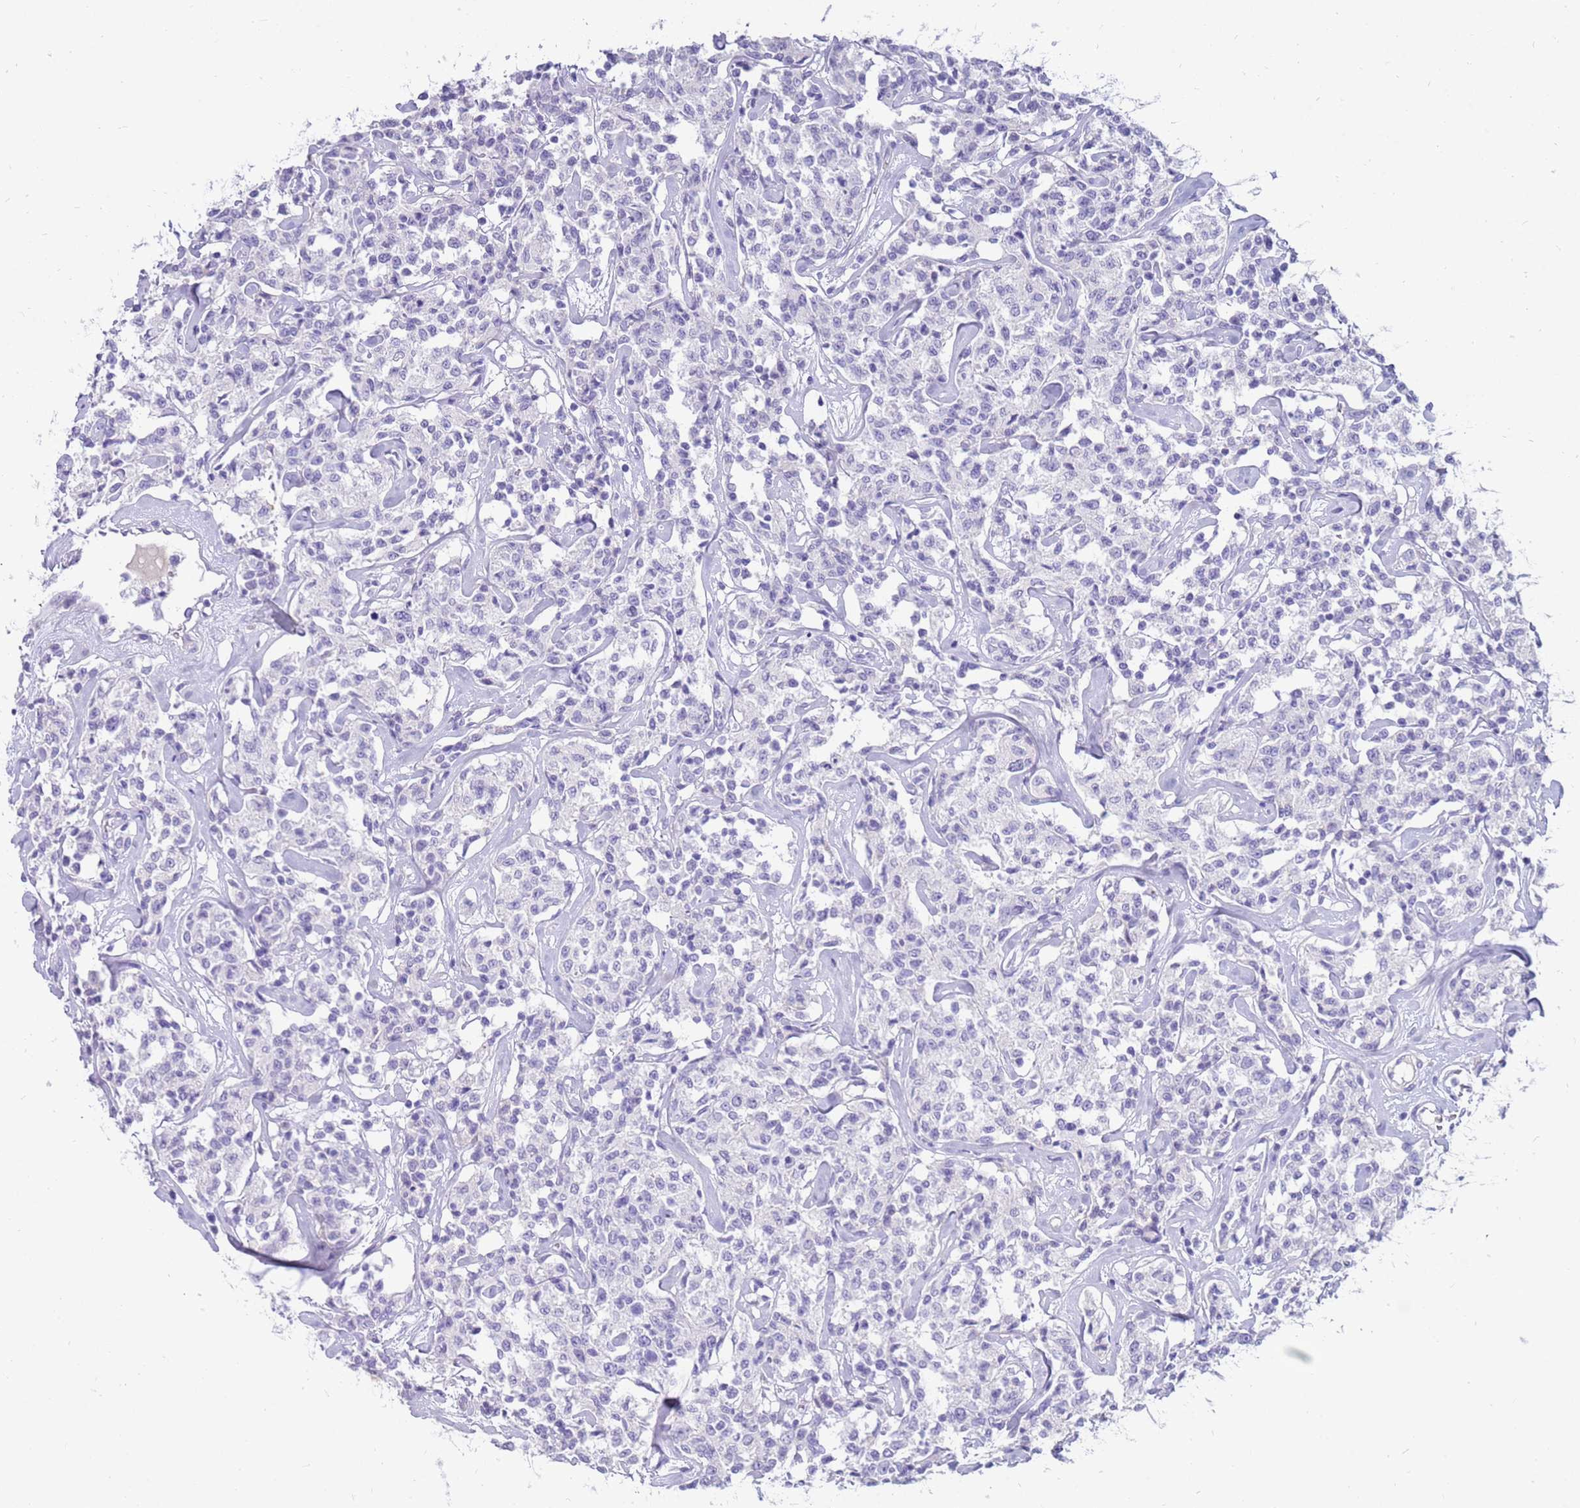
{"staining": {"intensity": "negative", "quantity": "none", "location": "none"}, "tissue": "lymphoma", "cell_type": "Tumor cells", "image_type": "cancer", "snomed": [{"axis": "morphology", "description": "Malignant lymphoma, non-Hodgkin's type, Low grade"}, {"axis": "topography", "description": "Small intestine"}], "caption": "Immunohistochemistry micrograph of neoplastic tissue: malignant lymphoma, non-Hodgkin's type (low-grade) stained with DAB (3,3'-diaminobenzidine) shows no significant protein staining in tumor cells.", "gene": "EVPLL", "patient": {"sex": "female", "age": 59}}